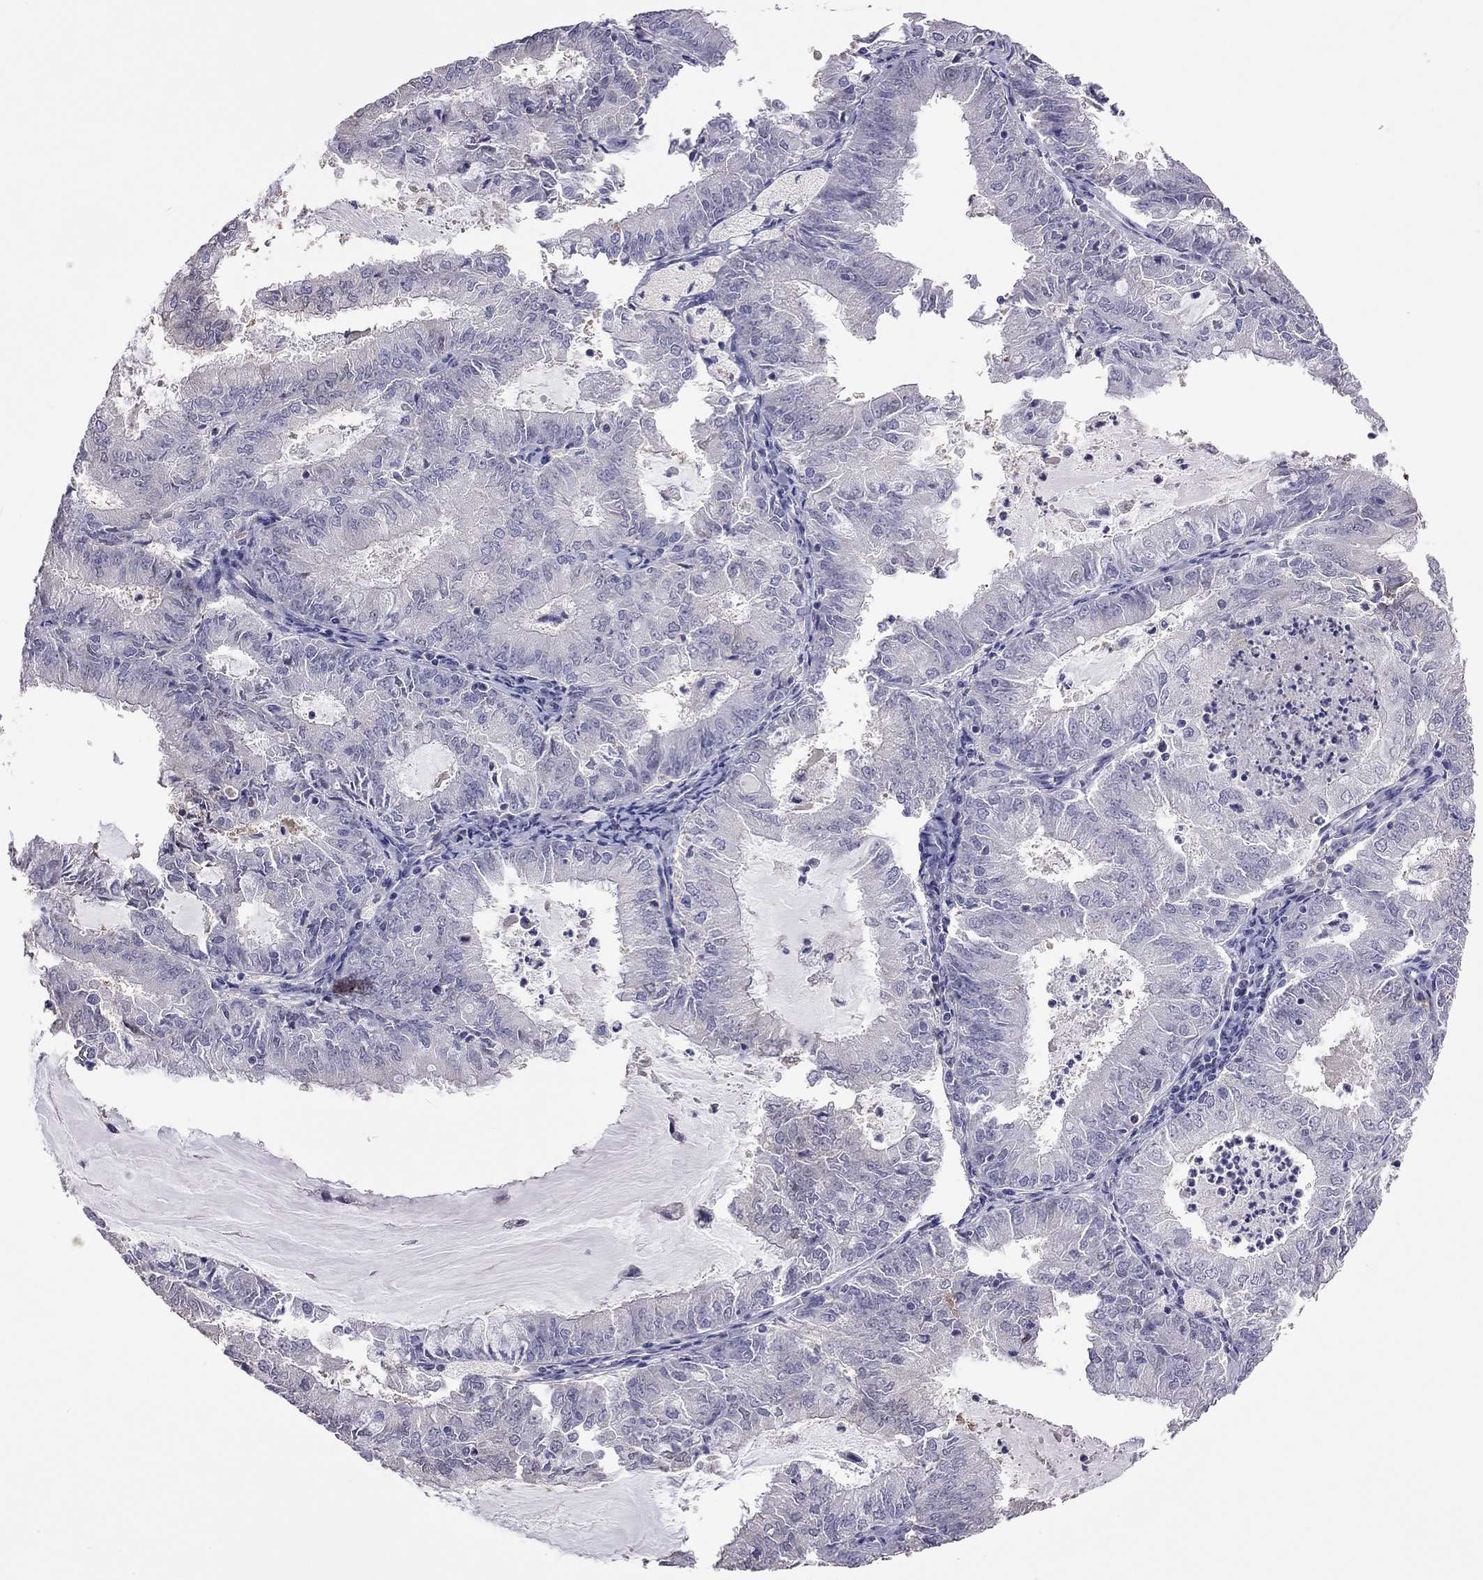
{"staining": {"intensity": "negative", "quantity": "none", "location": "none"}, "tissue": "endometrial cancer", "cell_type": "Tumor cells", "image_type": "cancer", "snomed": [{"axis": "morphology", "description": "Adenocarcinoma, NOS"}, {"axis": "topography", "description": "Endometrium"}], "caption": "Protein analysis of endometrial cancer (adenocarcinoma) displays no significant positivity in tumor cells.", "gene": "FEZ1", "patient": {"sex": "female", "age": 57}}